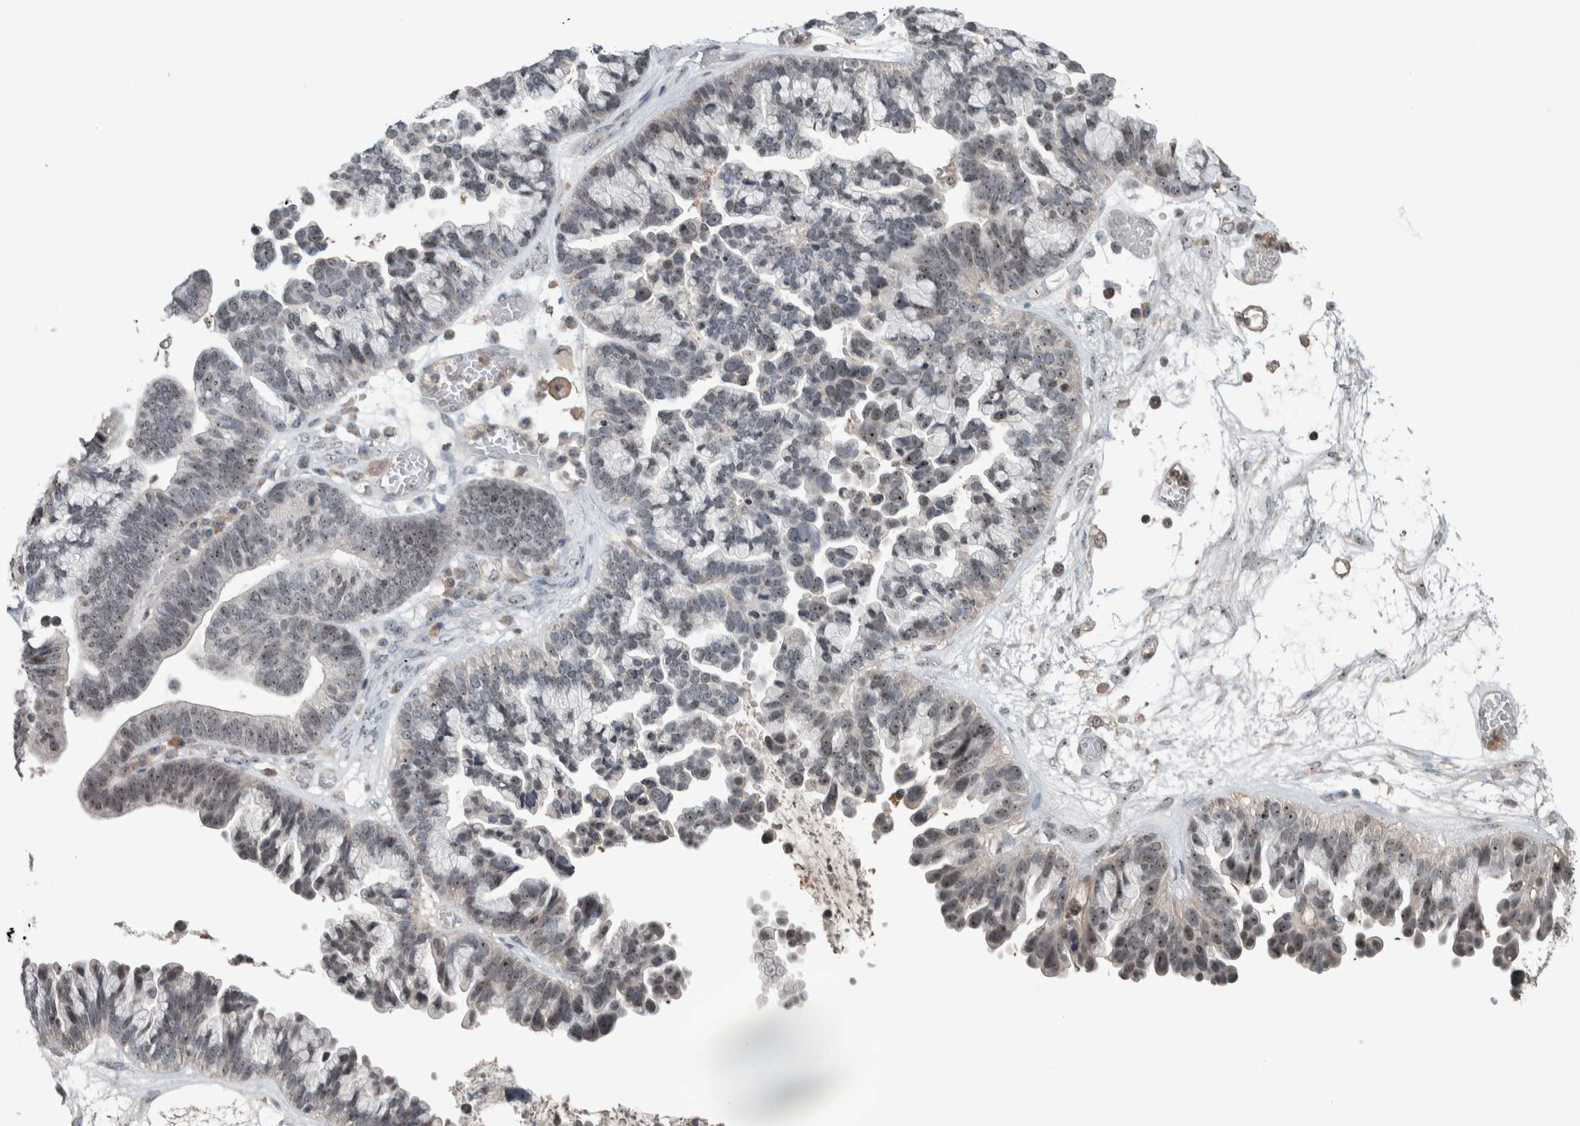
{"staining": {"intensity": "moderate", "quantity": "<25%", "location": "nuclear"}, "tissue": "ovarian cancer", "cell_type": "Tumor cells", "image_type": "cancer", "snomed": [{"axis": "morphology", "description": "Cystadenocarcinoma, serous, NOS"}, {"axis": "topography", "description": "Ovary"}], "caption": "Ovarian cancer stained with immunohistochemistry (IHC) exhibits moderate nuclear staining in about <25% of tumor cells.", "gene": "RPF1", "patient": {"sex": "female", "age": 56}}